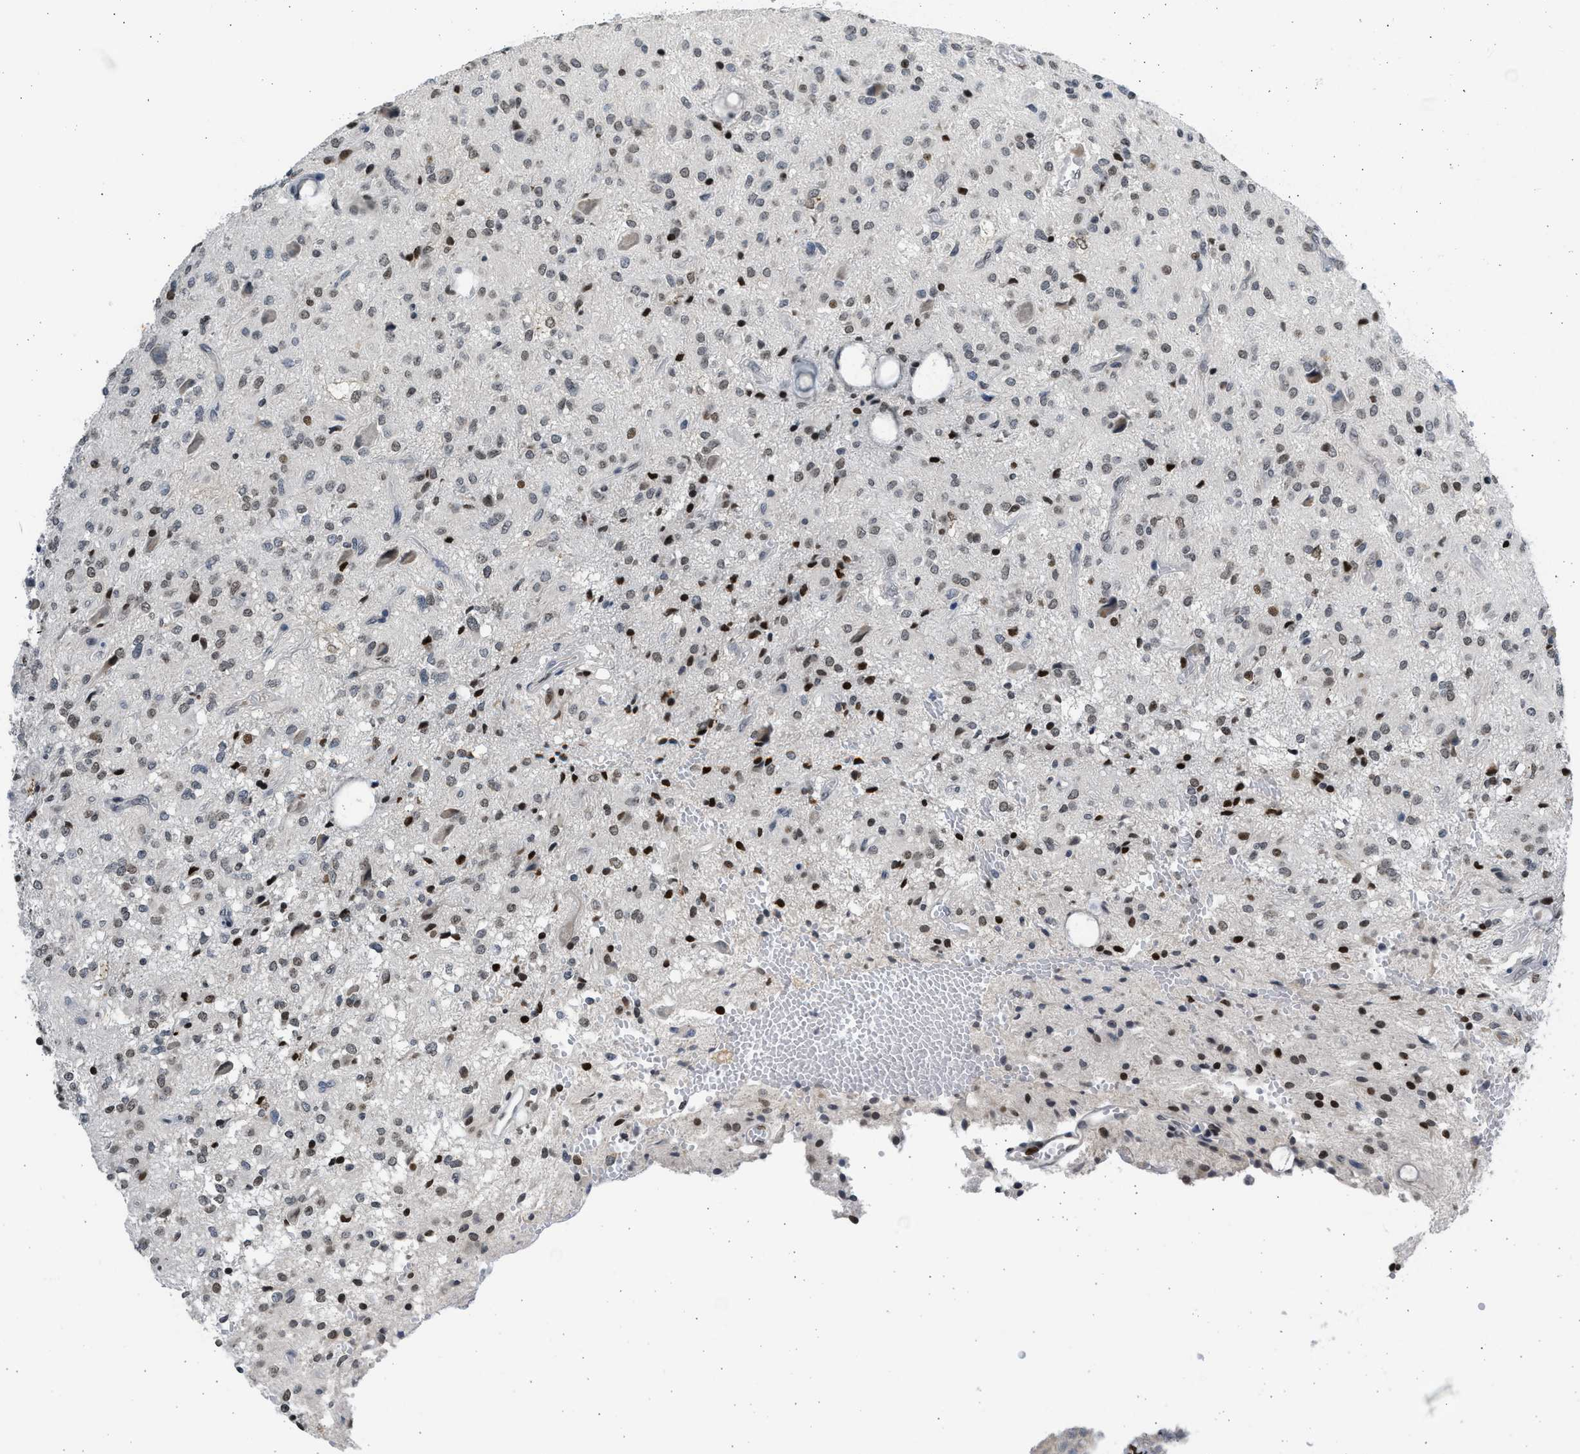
{"staining": {"intensity": "strong", "quantity": "<25%", "location": "nuclear"}, "tissue": "glioma", "cell_type": "Tumor cells", "image_type": "cancer", "snomed": [{"axis": "morphology", "description": "Glioma, malignant, High grade"}, {"axis": "topography", "description": "Brain"}], "caption": "Strong nuclear positivity is appreciated in approximately <25% of tumor cells in malignant glioma (high-grade).", "gene": "HMGN3", "patient": {"sex": "female", "age": 59}}